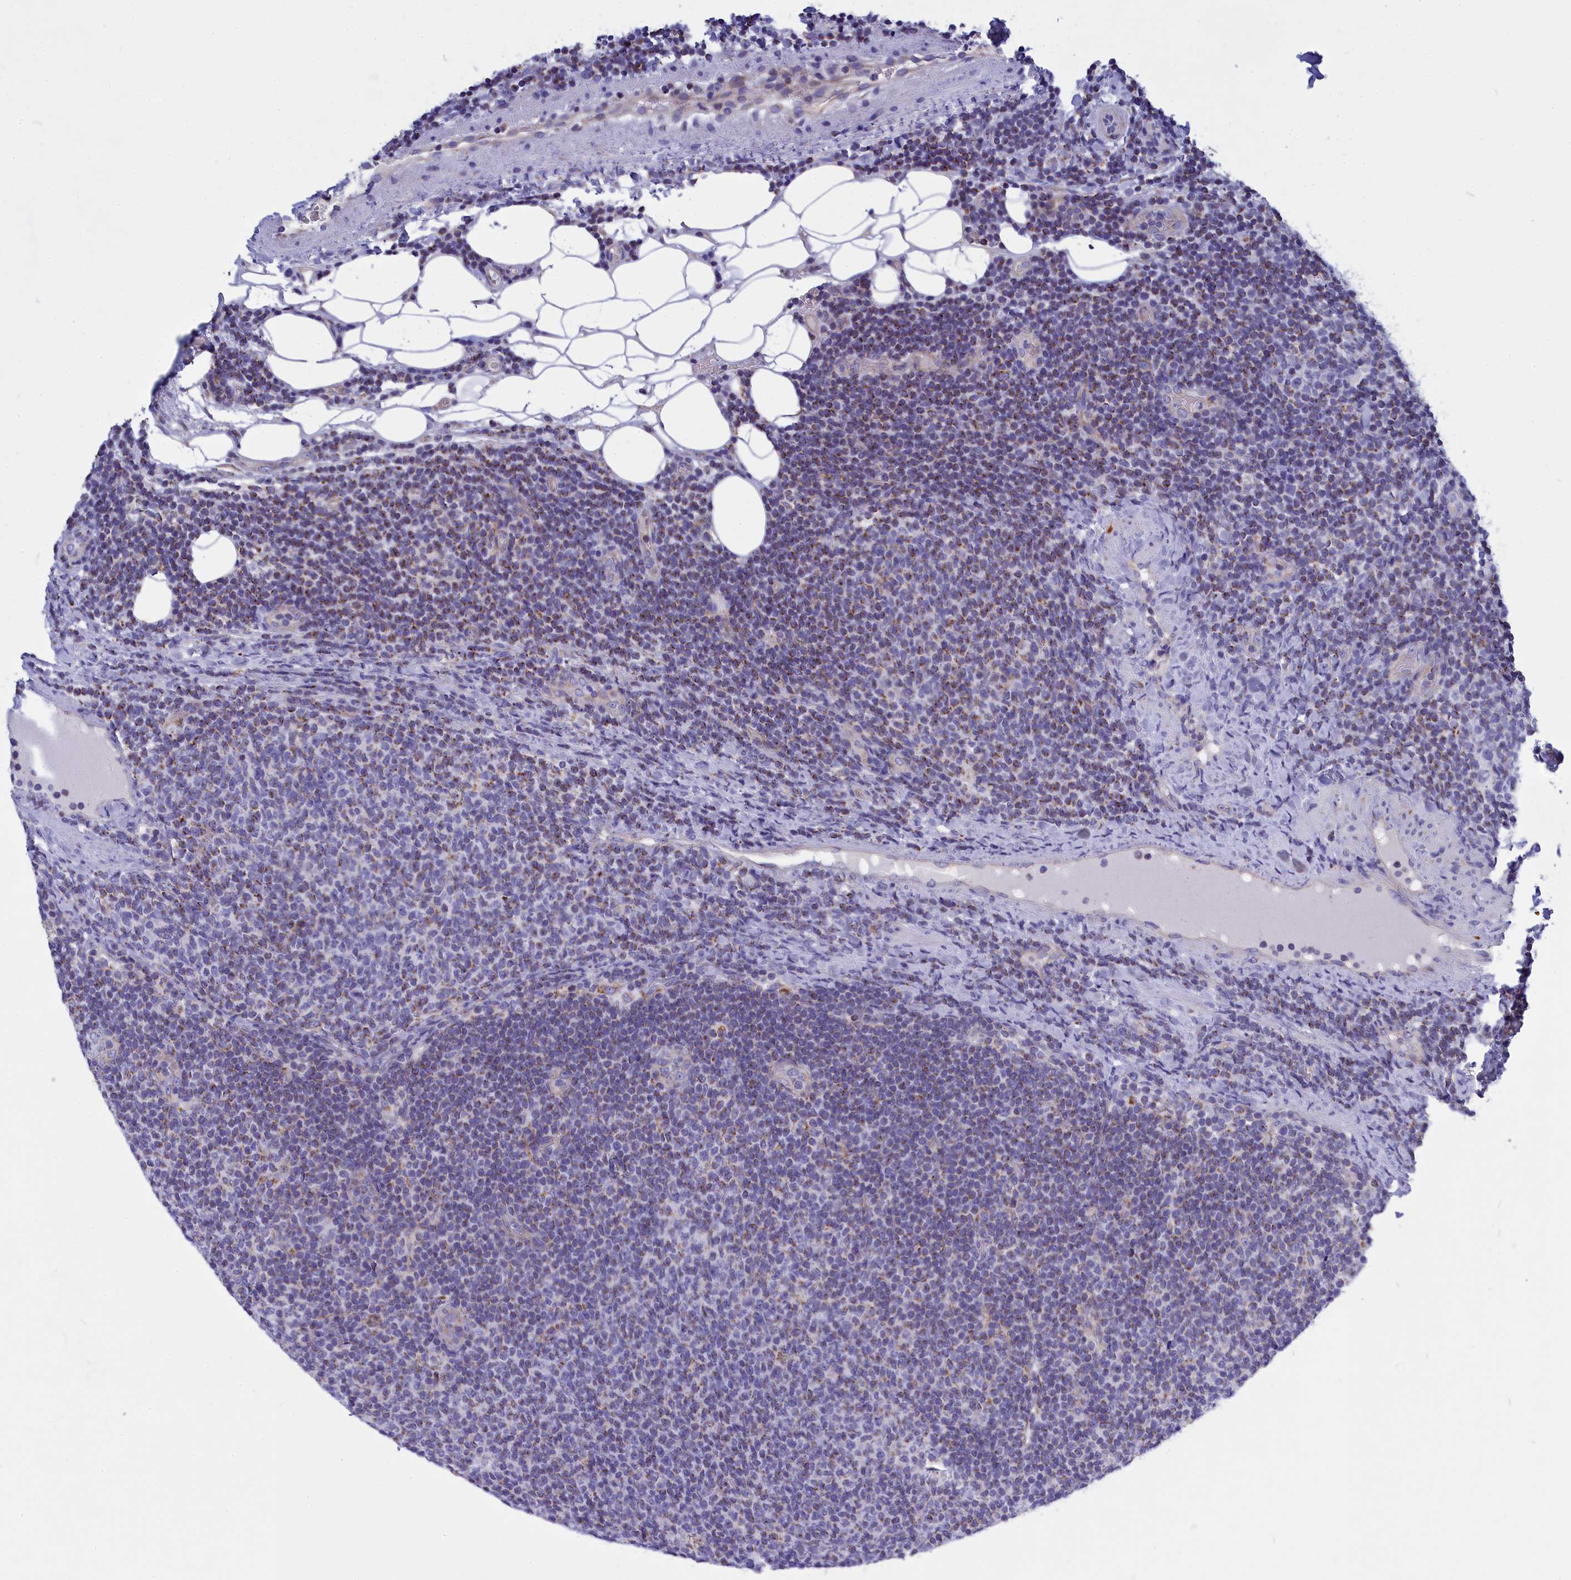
{"staining": {"intensity": "moderate", "quantity": "25%-75%", "location": "cytoplasmic/membranous"}, "tissue": "lymphoma", "cell_type": "Tumor cells", "image_type": "cancer", "snomed": [{"axis": "morphology", "description": "Malignant lymphoma, non-Hodgkin's type, Low grade"}, {"axis": "topography", "description": "Lymph node"}], "caption": "Human lymphoma stained with a brown dye displays moderate cytoplasmic/membranous positive staining in approximately 25%-75% of tumor cells.", "gene": "CCRL2", "patient": {"sex": "male", "age": 66}}